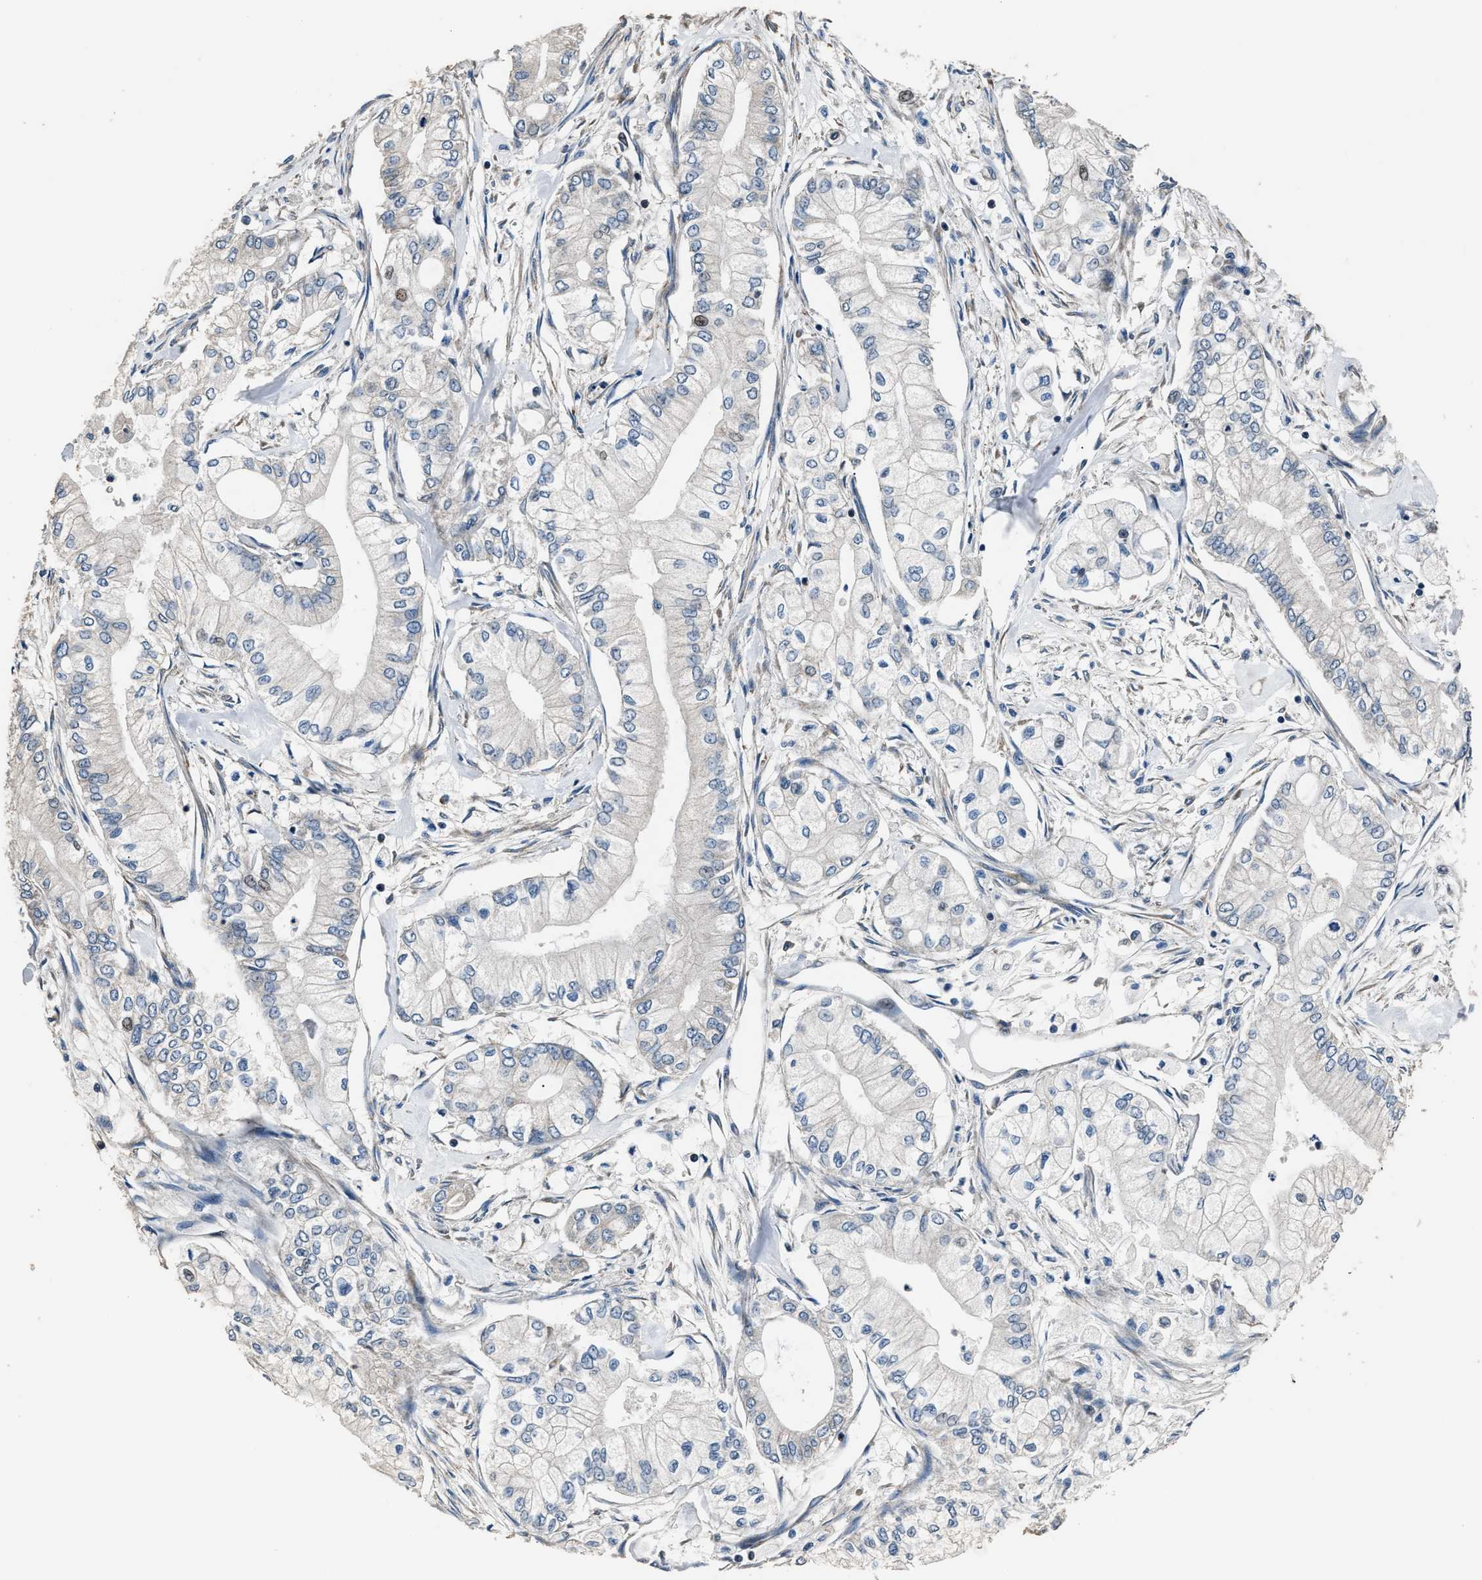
{"staining": {"intensity": "negative", "quantity": "none", "location": "none"}, "tissue": "pancreatic cancer", "cell_type": "Tumor cells", "image_type": "cancer", "snomed": [{"axis": "morphology", "description": "Adenocarcinoma, NOS"}, {"axis": "topography", "description": "Pancreas"}], "caption": "IHC micrograph of human pancreatic cancer (adenocarcinoma) stained for a protein (brown), which demonstrates no staining in tumor cells.", "gene": "IMPDH2", "patient": {"sex": "male", "age": 70}}